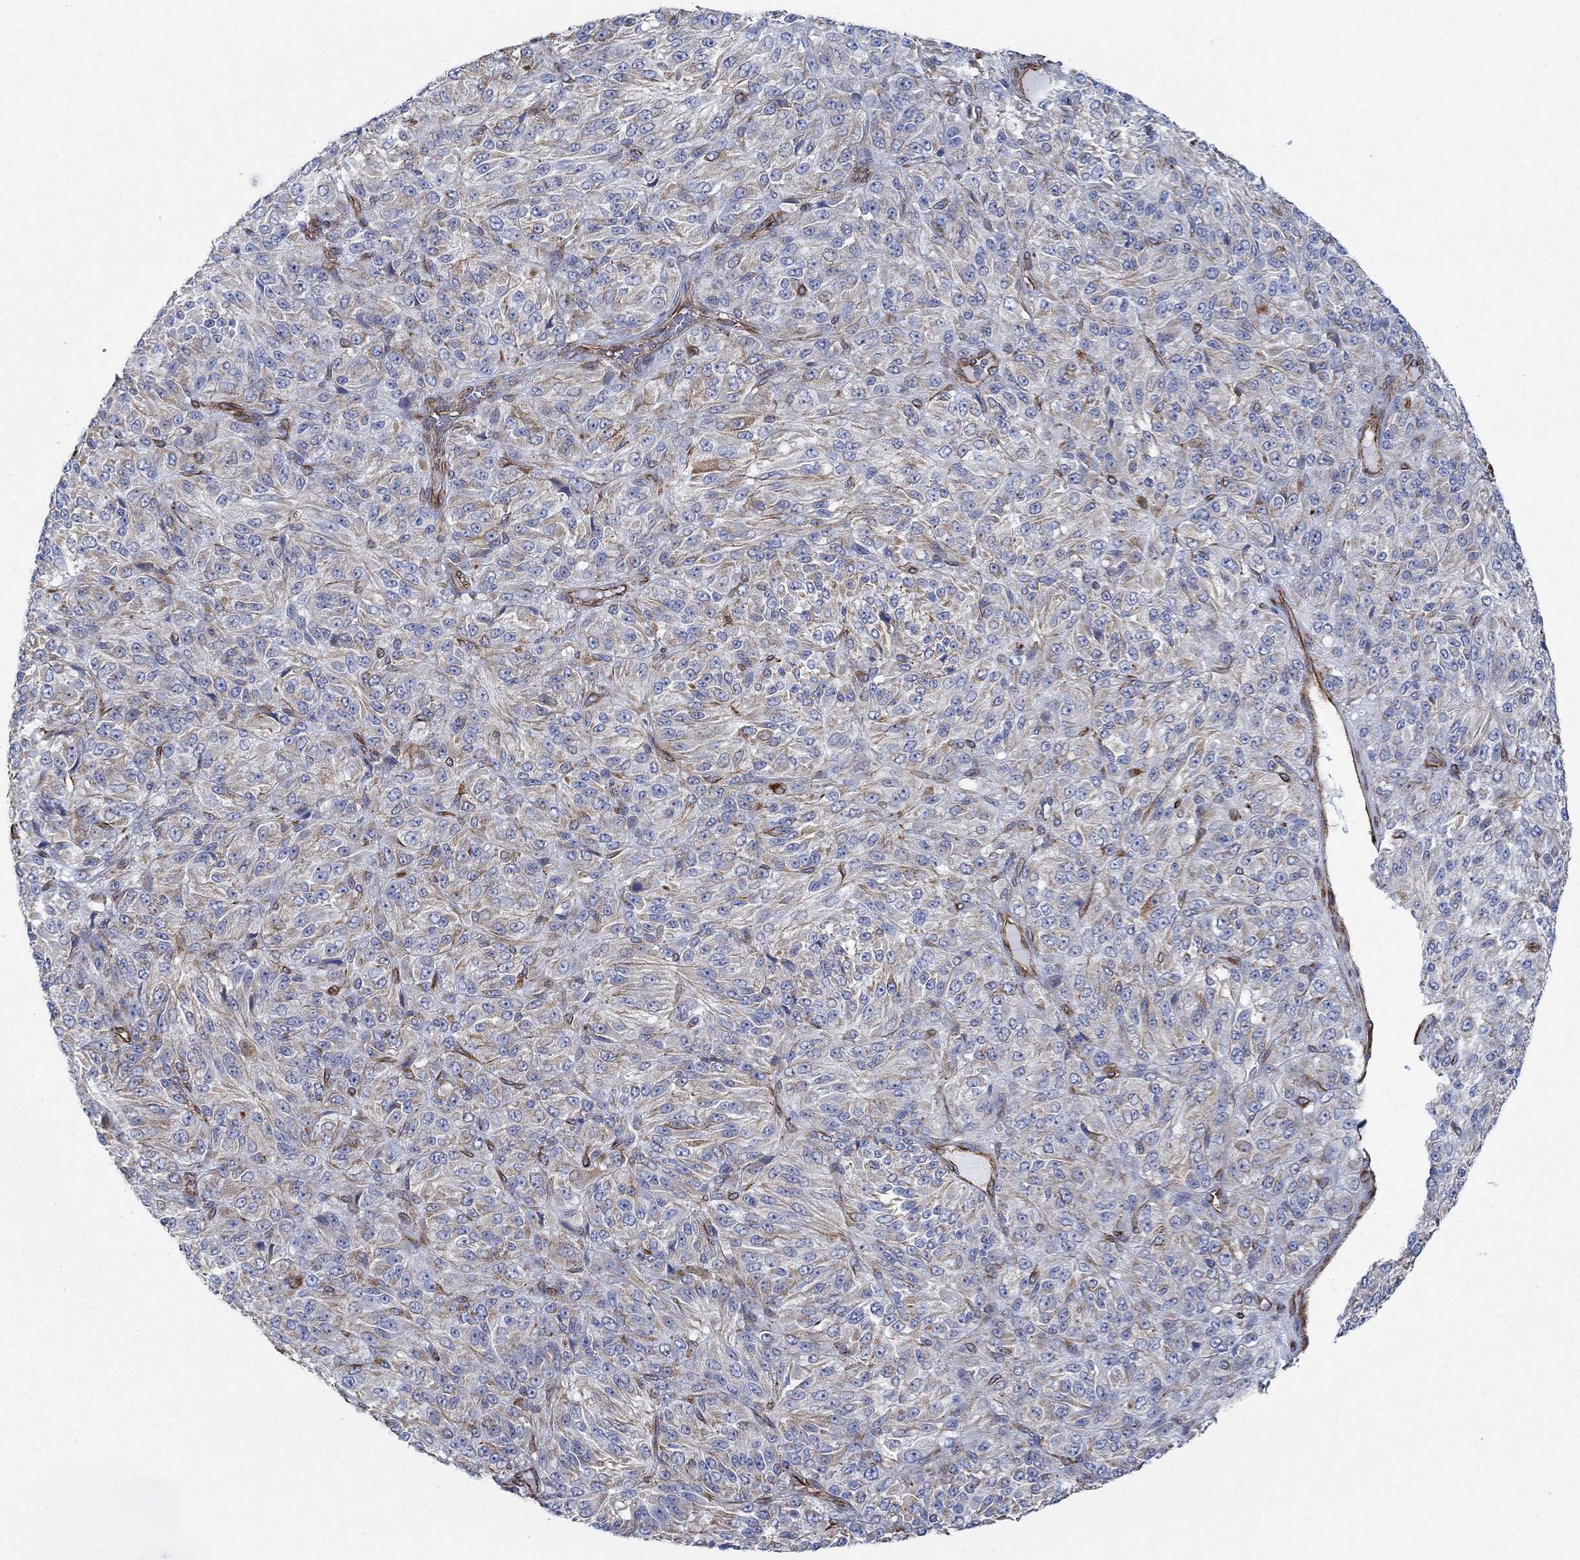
{"staining": {"intensity": "strong", "quantity": "<25%", "location": "cytoplasmic/membranous"}, "tissue": "melanoma", "cell_type": "Tumor cells", "image_type": "cancer", "snomed": [{"axis": "morphology", "description": "Malignant melanoma, Metastatic site"}, {"axis": "topography", "description": "Brain"}], "caption": "Melanoma stained with a brown dye reveals strong cytoplasmic/membranous positive staining in approximately <25% of tumor cells.", "gene": "STC2", "patient": {"sex": "female", "age": 56}}